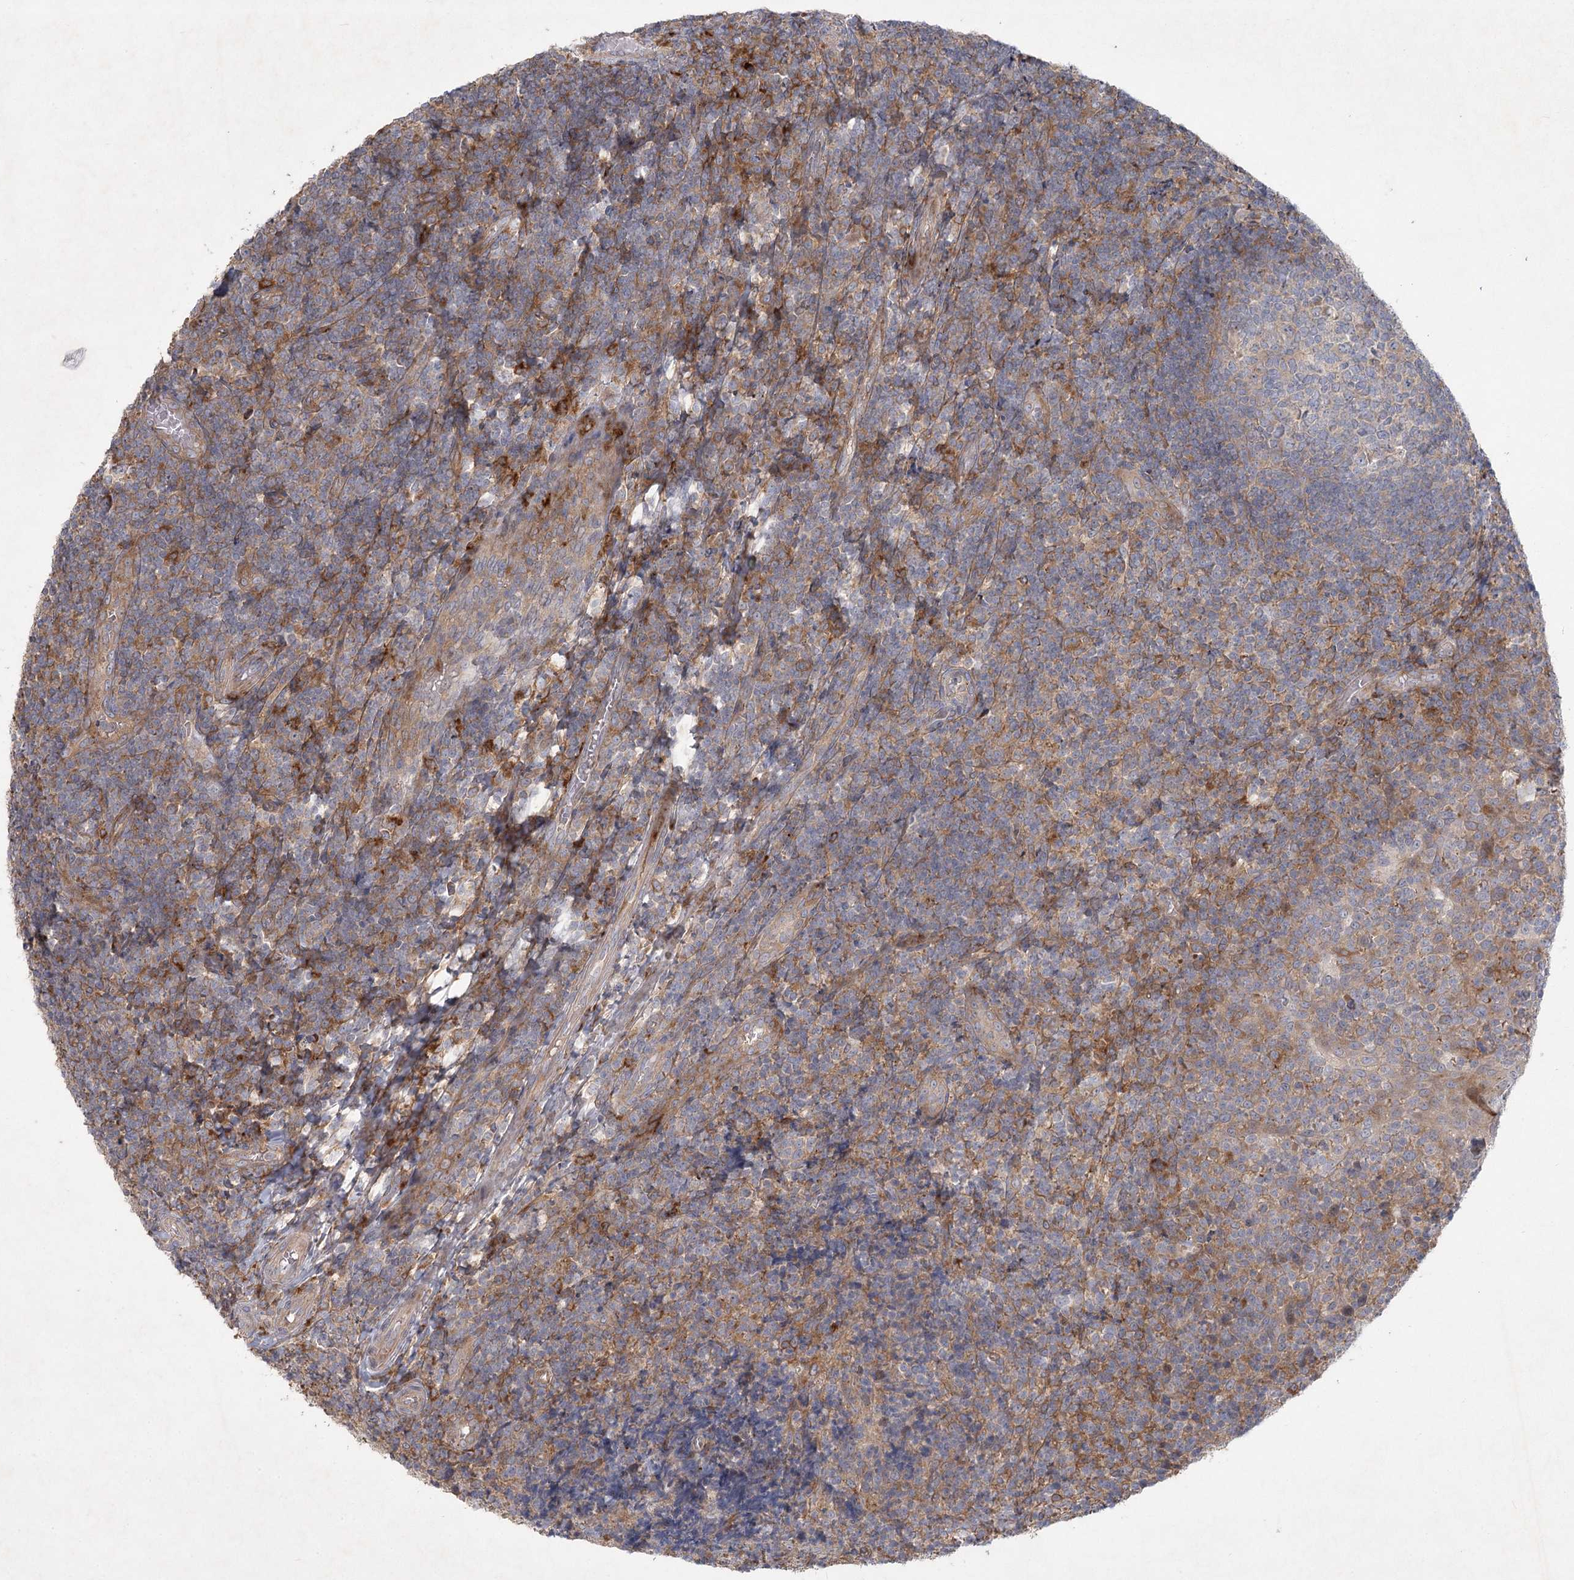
{"staining": {"intensity": "negative", "quantity": "none", "location": "none"}, "tissue": "tonsil", "cell_type": "Germinal center cells", "image_type": "normal", "snomed": [{"axis": "morphology", "description": "Normal tissue, NOS"}, {"axis": "topography", "description": "Tonsil"}], "caption": "Immunohistochemistry (IHC) image of normal tonsil: tonsil stained with DAB (3,3'-diaminobenzidine) shows no significant protein expression in germinal center cells.", "gene": "FAM110C", "patient": {"sex": "female", "age": 19}}